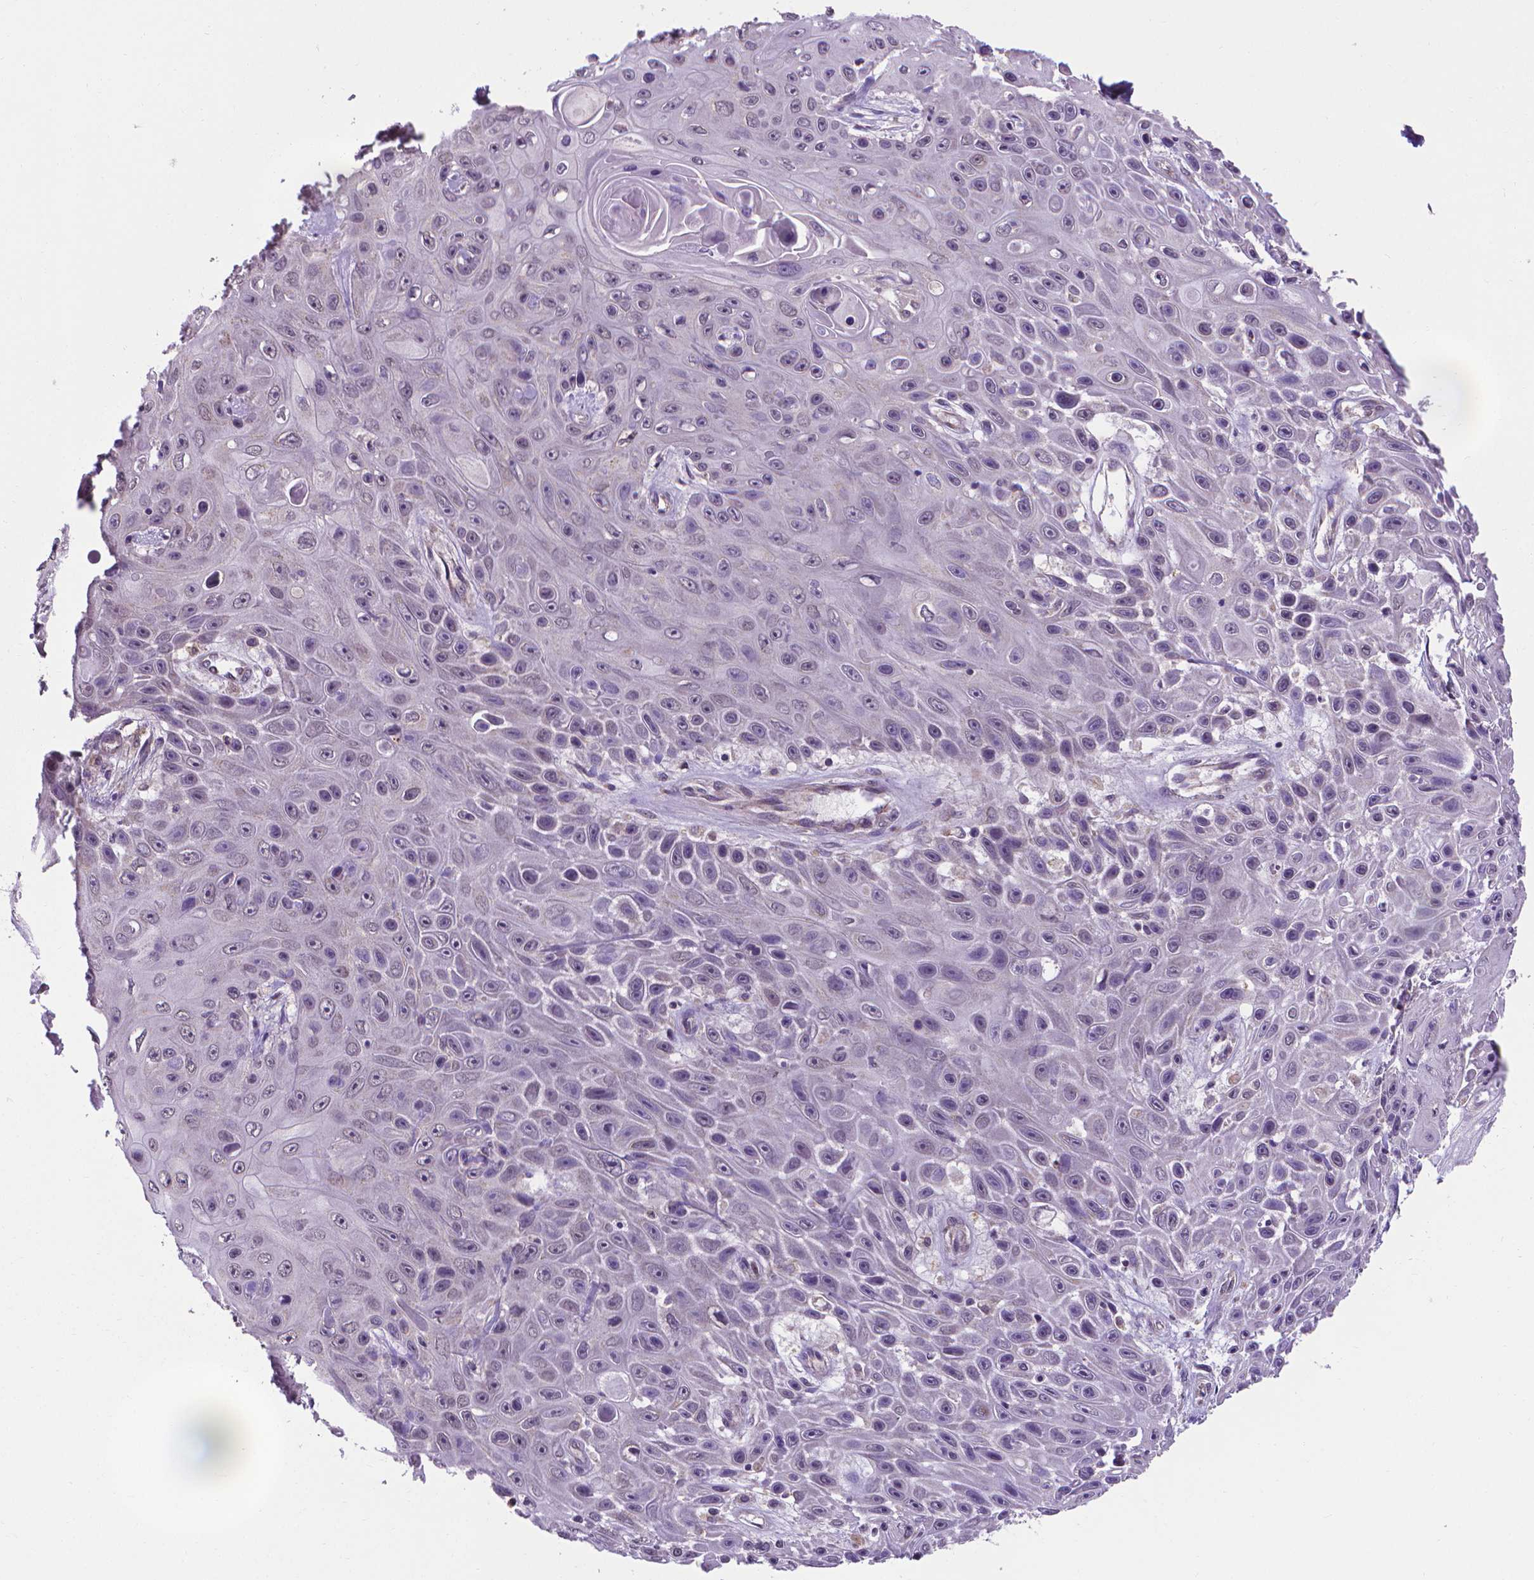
{"staining": {"intensity": "negative", "quantity": "none", "location": "none"}, "tissue": "skin cancer", "cell_type": "Tumor cells", "image_type": "cancer", "snomed": [{"axis": "morphology", "description": "Squamous cell carcinoma, NOS"}, {"axis": "topography", "description": "Skin"}], "caption": "IHC micrograph of human skin squamous cell carcinoma stained for a protein (brown), which shows no staining in tumor cells.", "gene": "GPR63", "patient": {"sex": "male", "age": 82}}